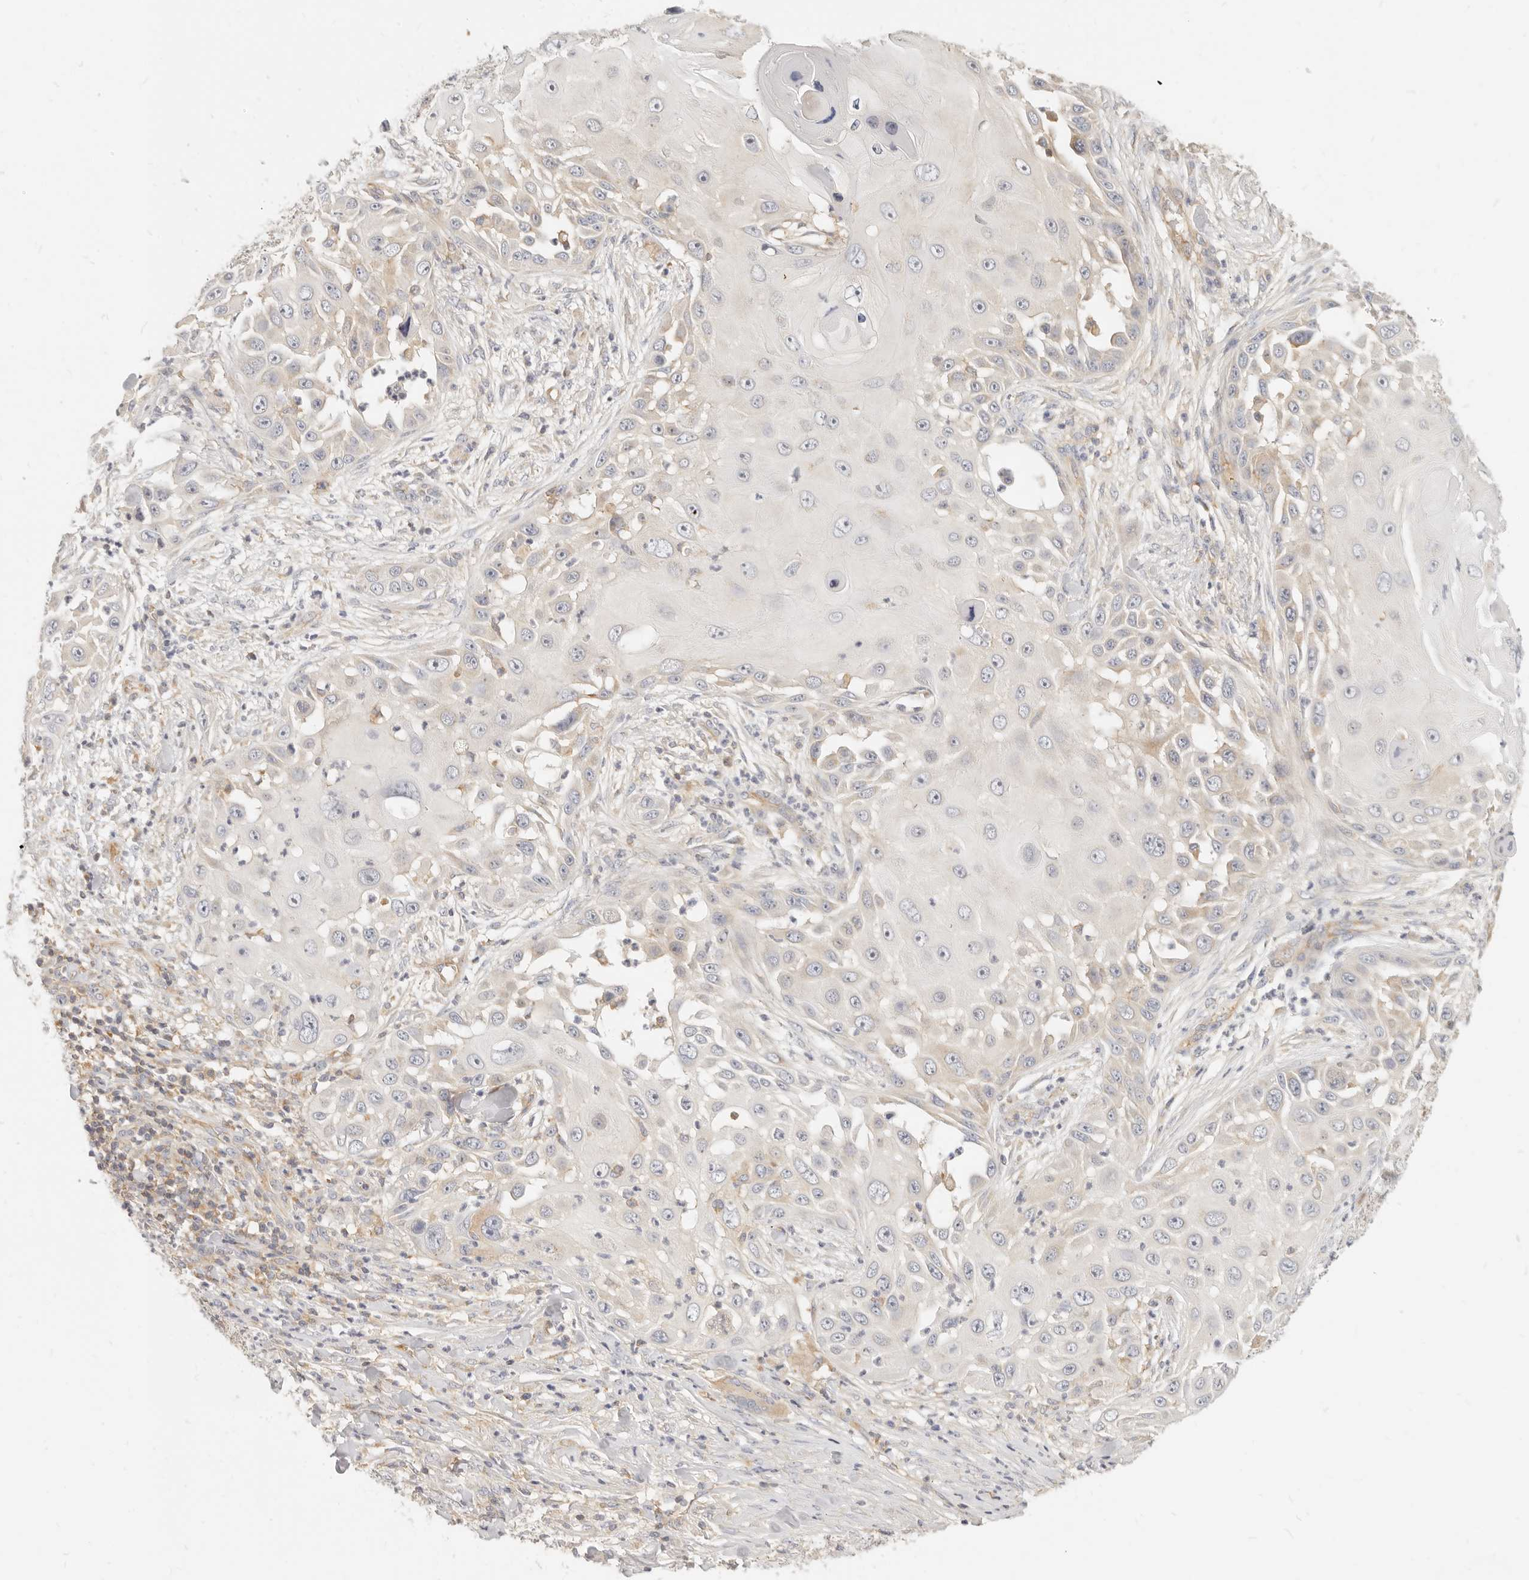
{"staining": {"intensity": "negative", "quantity": "none", "location": "none"}, "tissue": "skin cancer", "cell_type": "Tumor cells", "image_type": "cancer", "snomed": [{"axis": "morphology", "description": "Squamous cell carcinoma, NOS"}, {"axis": "topography", "description": "Skin"}], "caption": "A high-resolution photomicrograph shows immunohistochemistry staining of skin cancer, which shows no significant expression in tumor cells.", "gene": "LTB4R2", "patient": {"sex": "female", "age": 44}}